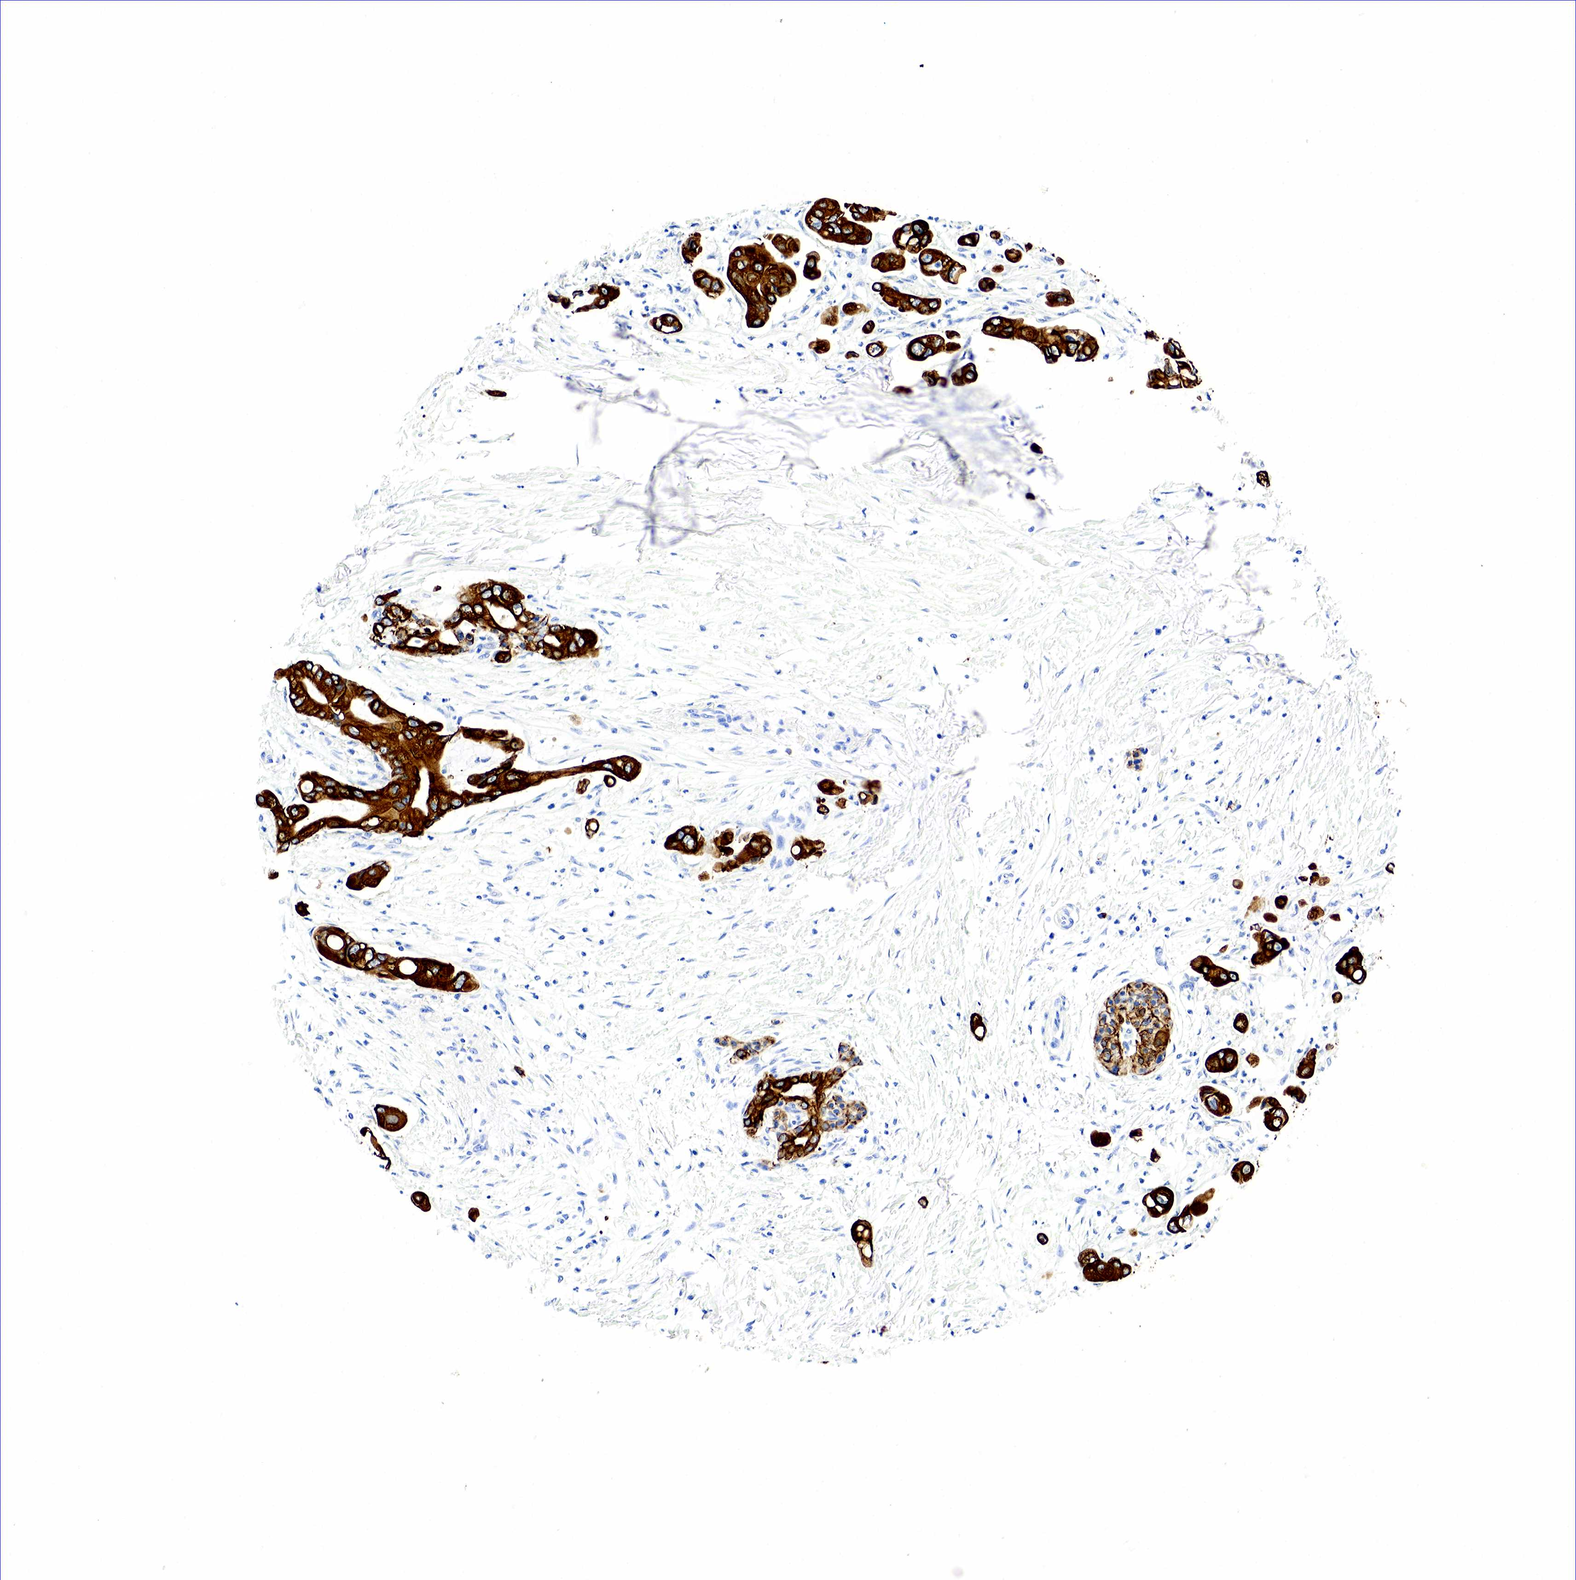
{"staining": {"intensity": "strong", "quantity": ">75%", "location": "cytoplasmic/membranous"}, "tissue": "pancreatic cancer", "cell_type": "Tumor cells", "image_type": "cancer", "snomed": [{"axis": "morphology", "description": "Adenocarcinoma, NOS"}, {"axis": "topography", "description": "Pancreas"}], "caption": "Human adenocarcinoma (pancreatic) stained with a protein marker displays strong staining in tumor cells.", "gene": "KRT18", "patient": {"sex": "male", "age": 58}}